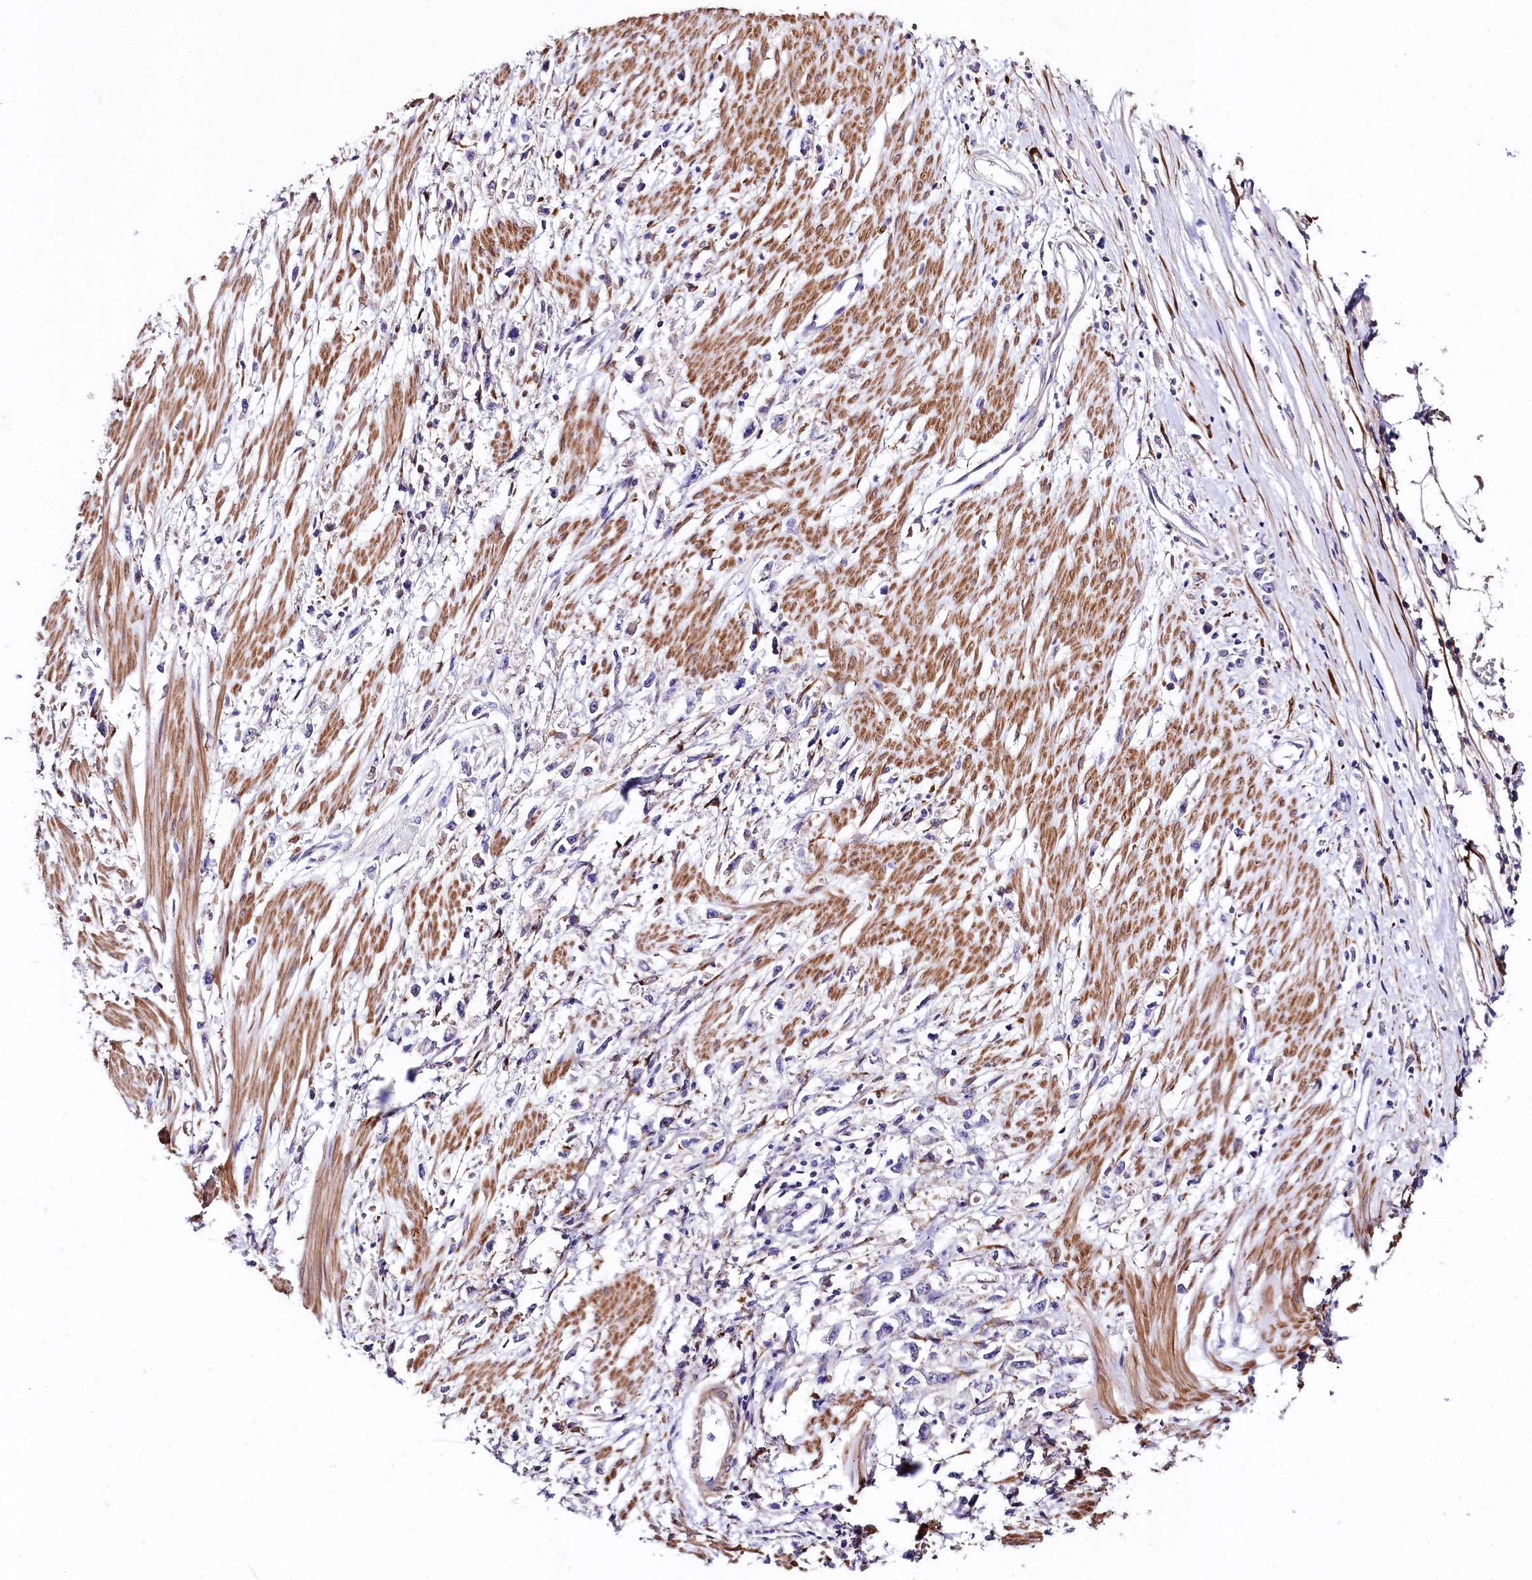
{"staining": {"intensity": "negative", "quantity": "none", "location": "none"}, "tissue": "stomach cancer", "cell_type": "Tumor cells", "image_type": "cancer", "snomed": [{"axis": "morphology", "description": "Adenocarcinoma, NOS"}, {"axis": "topography", "description": "Stomach"}], "caption": "IHC of stomach cancer demonstrates no positivity in tumor cells.", "gene": "FCHSD2", "patient": {"sex": "female", "age": 59}}